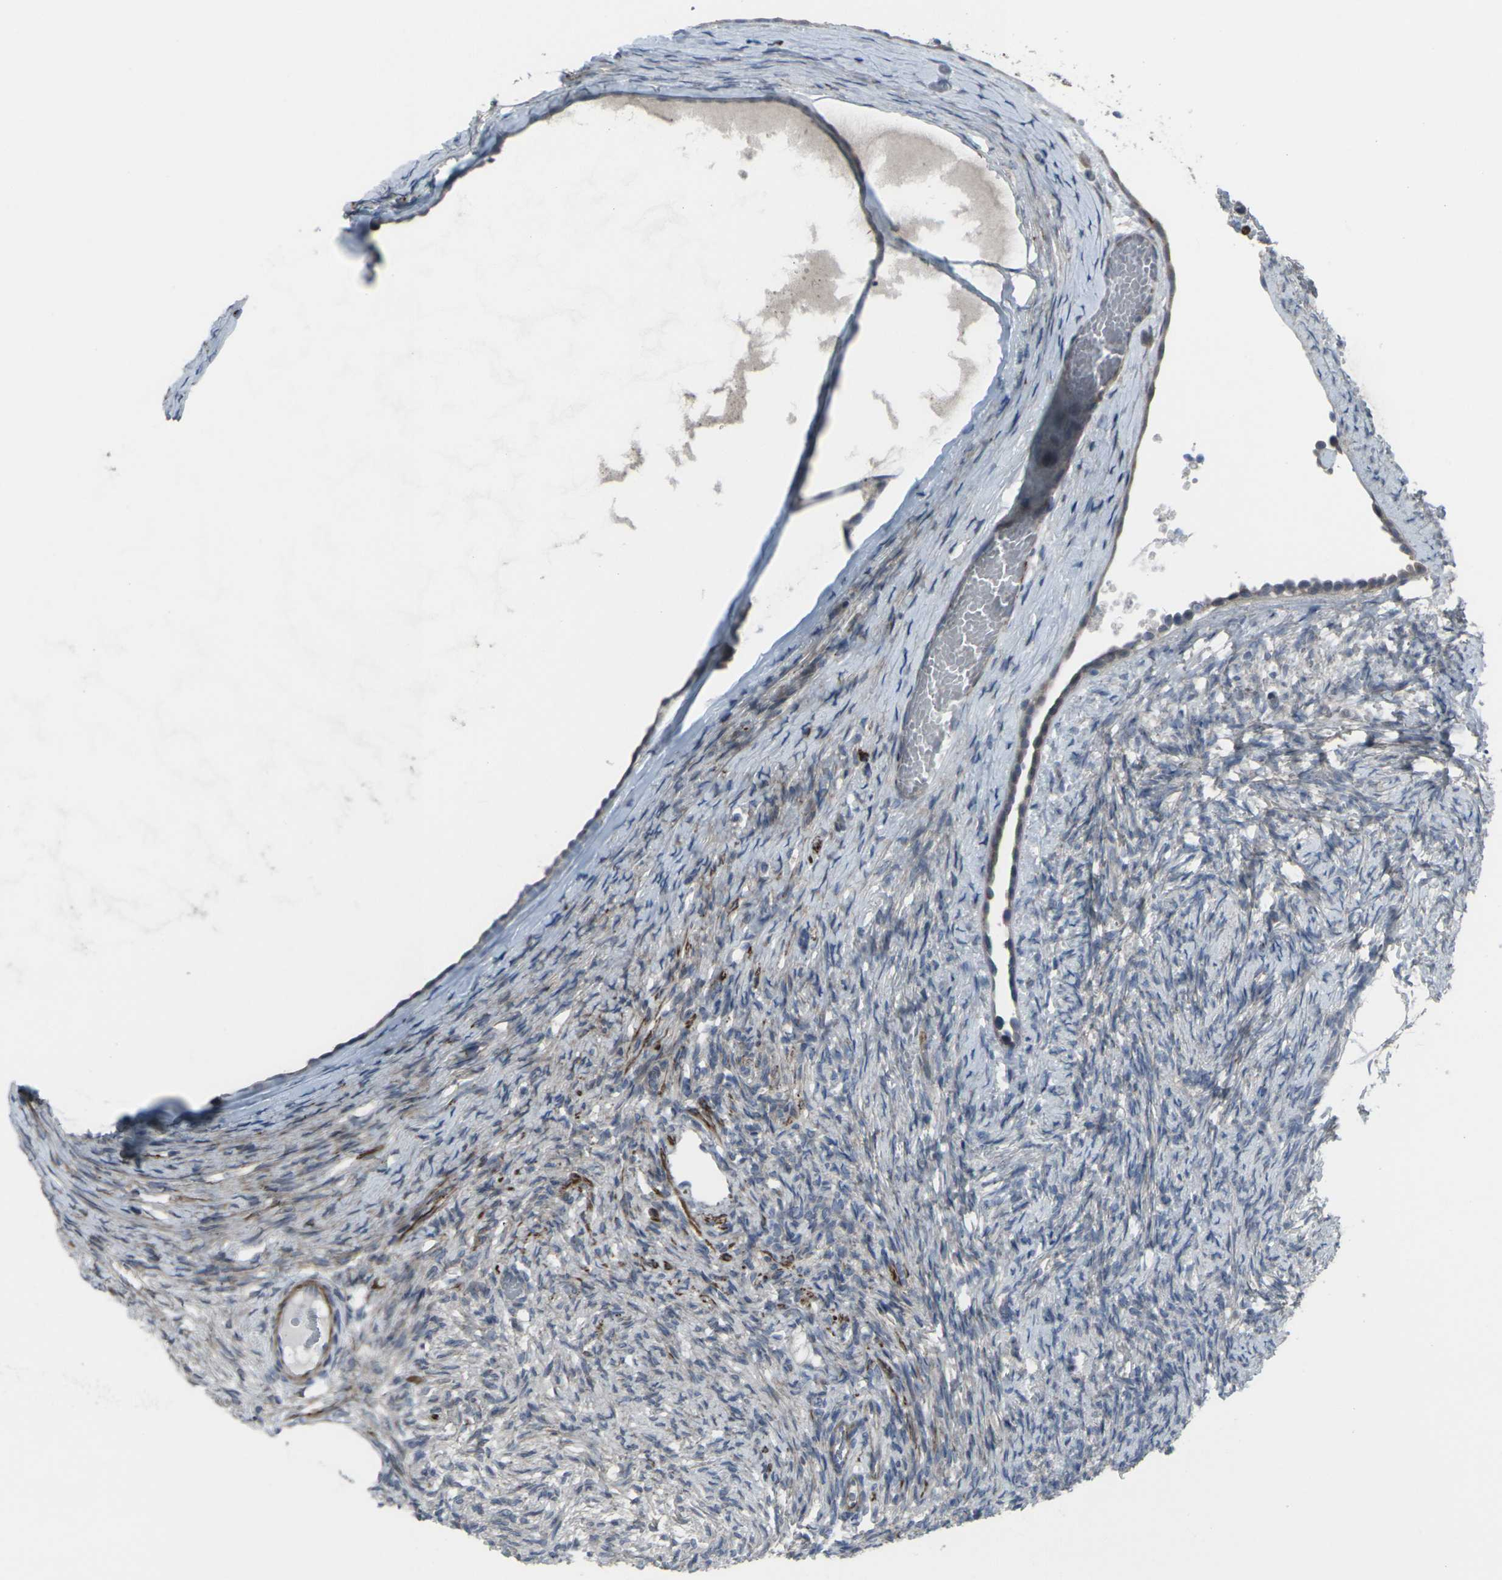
{"staining": {"intensity": "strong", "quantity": "<25%", "location": "cytoplasmic/membranous"}, "tissue": "ovary", "cell_type": "Ovarian stroma cells", "image_type": "normal", "snomed": [{"axis": "morphology", "description": "Normal tissue, NOS"}, {"axis": "topography", "description": "Ovary"}], "caption": "A micrograph of ovary stained for a protein shows strong cytoplasmic/membranous brown staining in ovarian stroma cells. The staining was performed using DAB, with brown indicating positive protein expression. Nuclei are stained blue with hematoxylin.", "gene": "CCR10", "patient": {"sex": "female", "age": 33}}